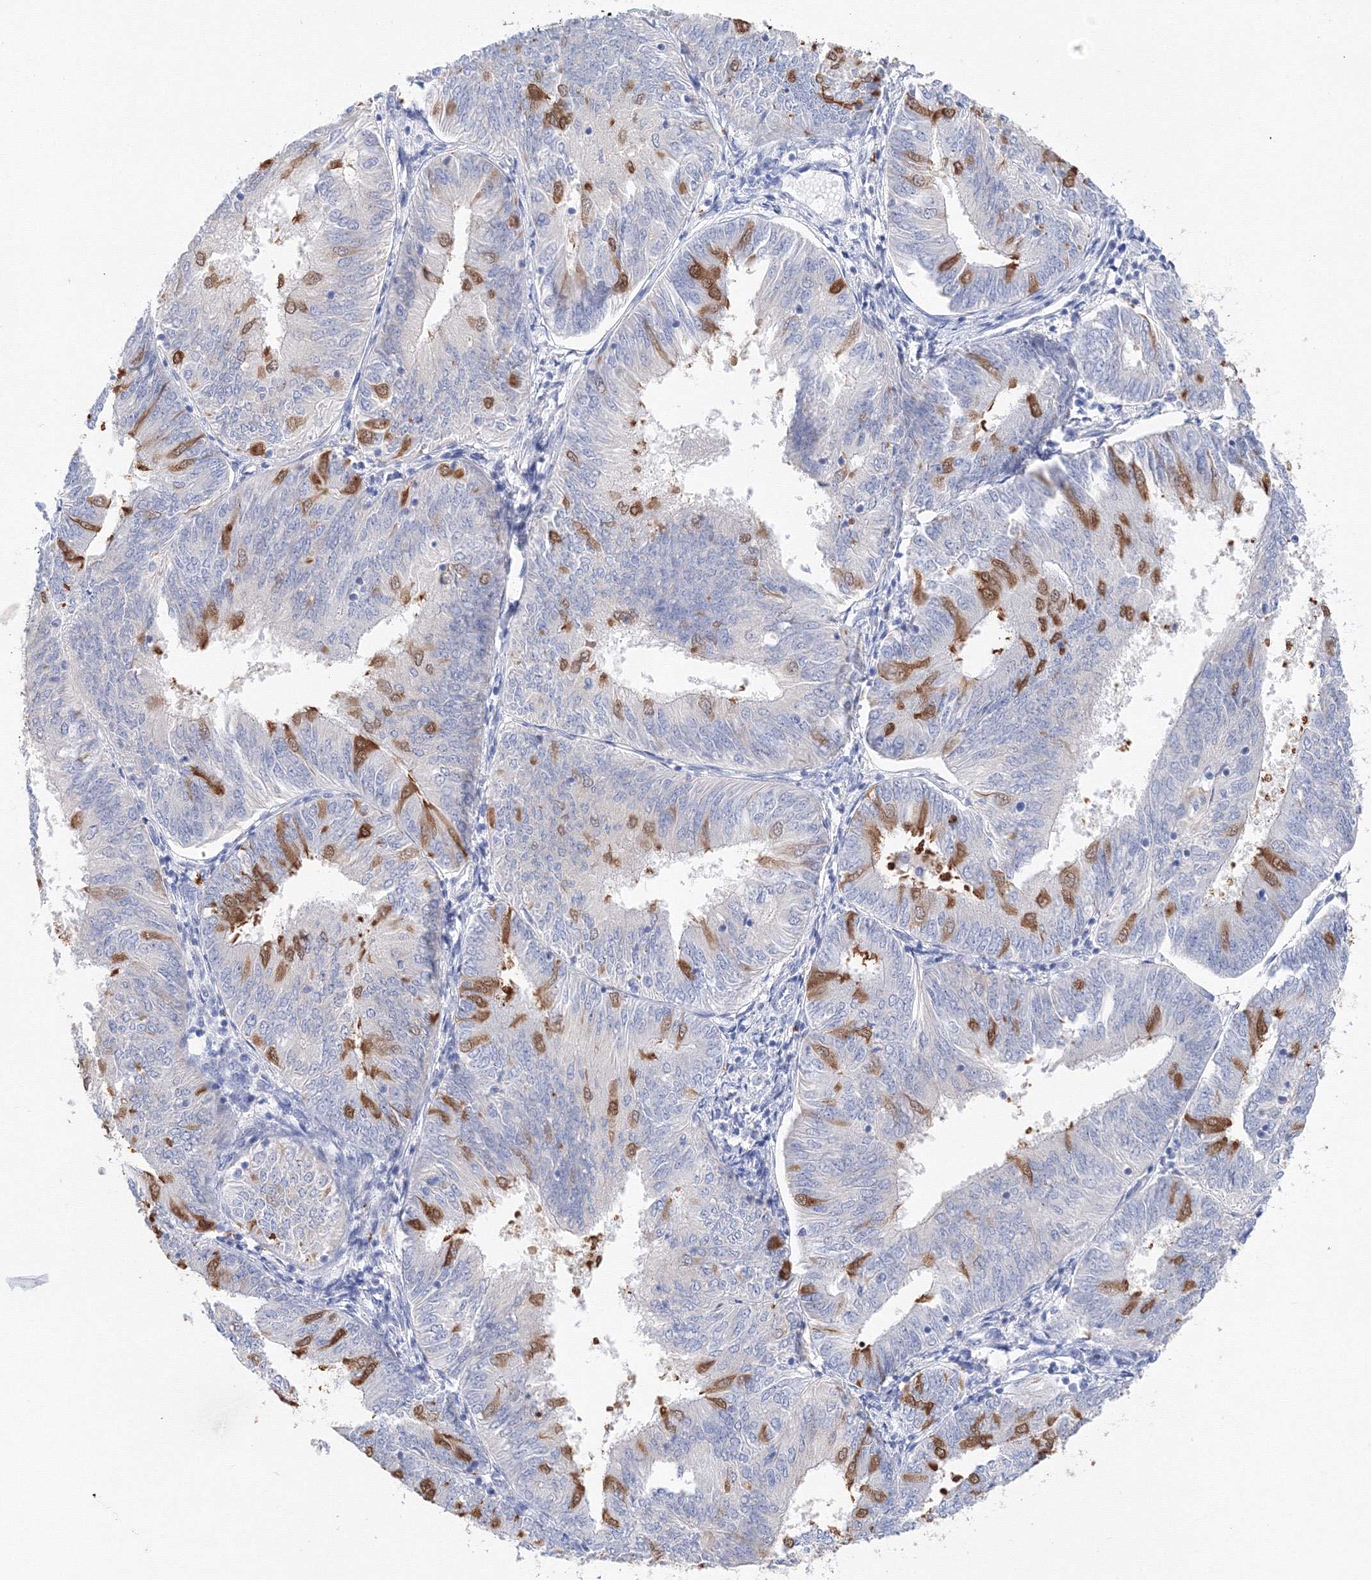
{"staining": {"intensity": "moderate", "quantity": "<25%", "location": "cytoplasmic/membranous"}, "tissue": "endometrial cancer", "cell_type": "Tumor cells", "image_type": "cancer", "snomed": [{"axis": "morphology", "description": "Adenocarcinoma, NOS"}, {"axis": "topography", "description": "Endometrium"}], "caption": "Immunohistochemistry (DAB) staining of human endometrial adenocarcinoma shows moderate cytoplasmic/membranous protein staining in approximately <25% of tumor cells. (DAB (3,3'-diaminobenzidine) IHC, brown staining for protein, blue staining for nuclei).", "gene": "TAMM41", "patient": {"sex": "female", "age": 58}}